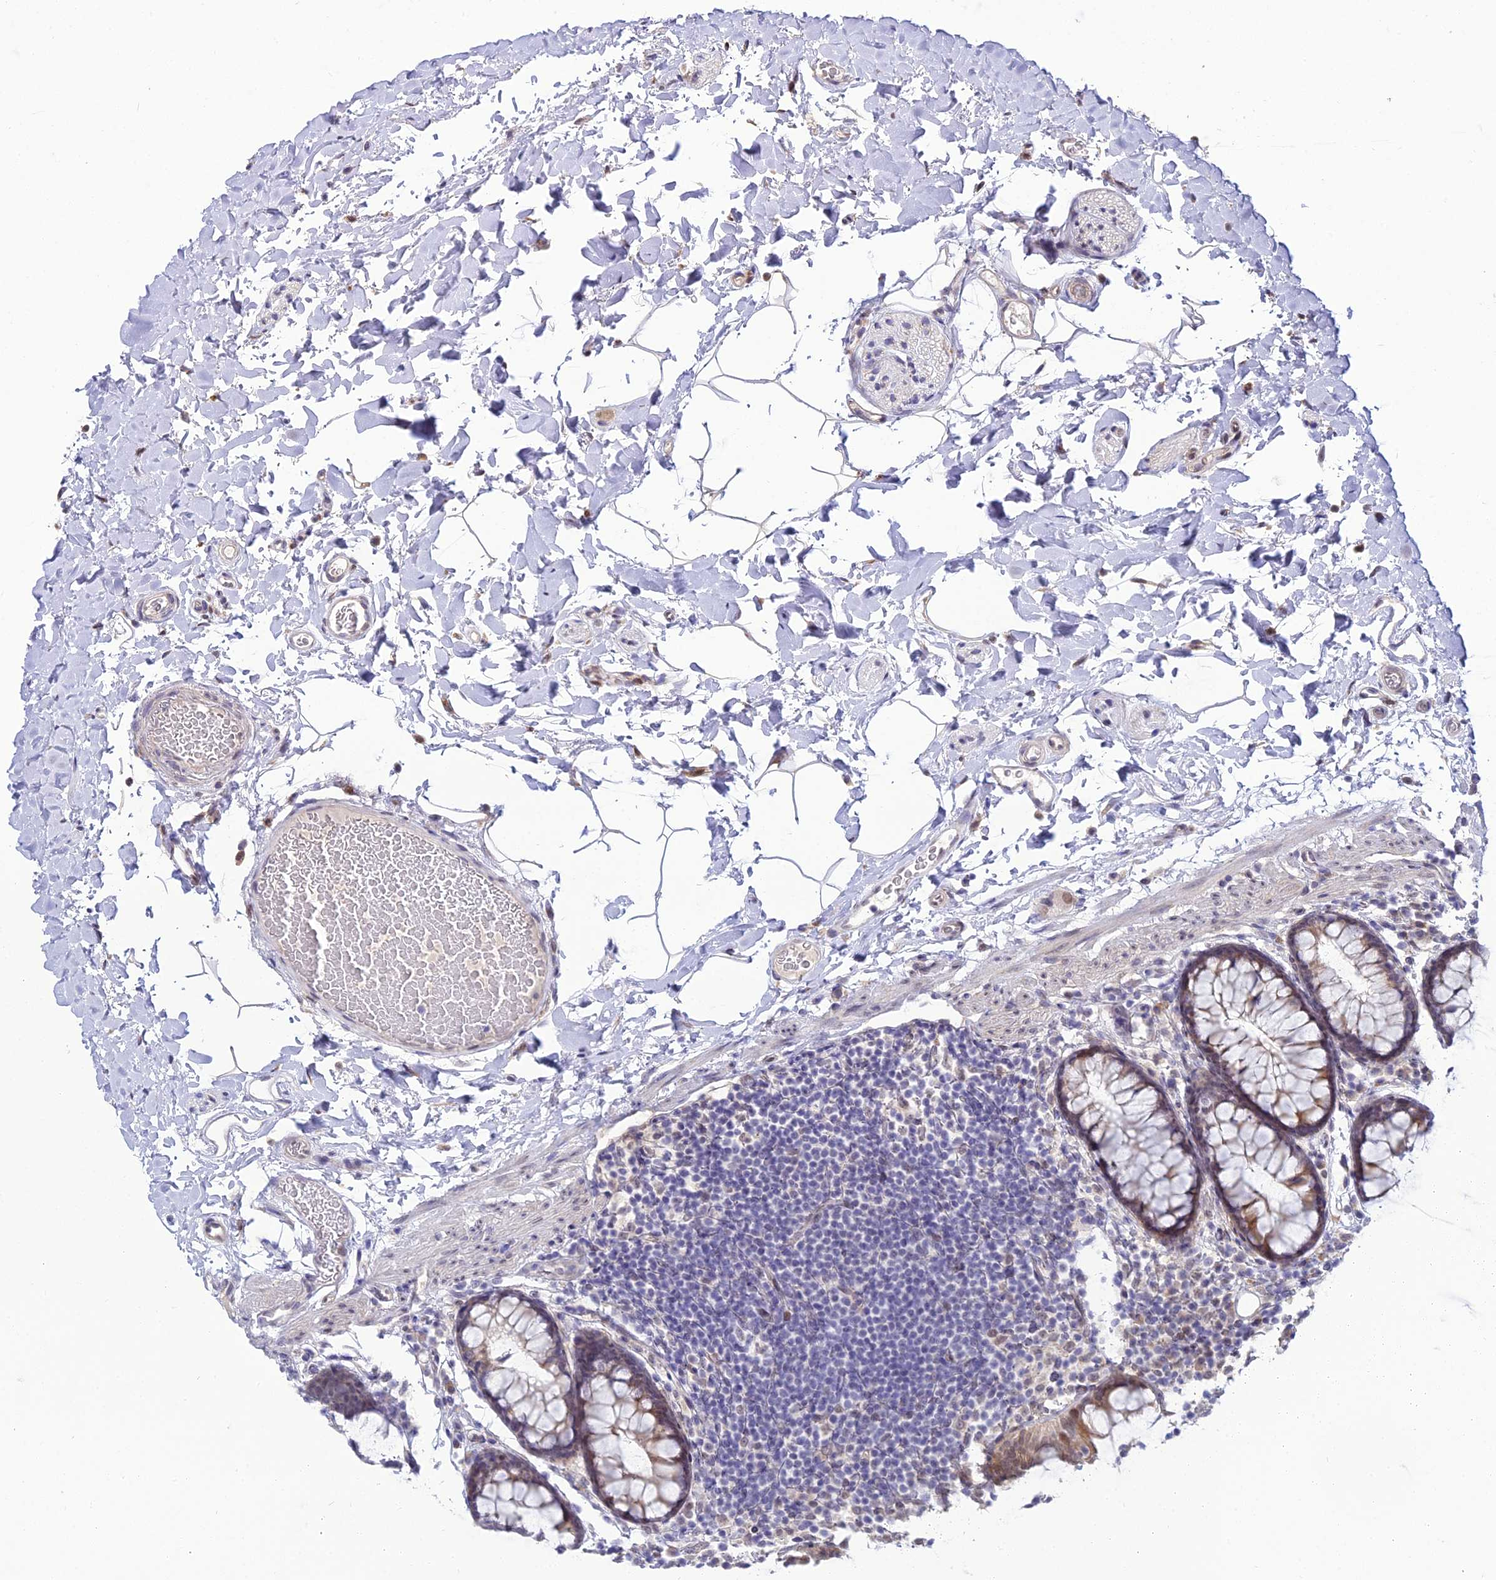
{"staining": {"intensity": "weak", "quantity": "25%-75%", "location": "cytoplasmic/membranous"}, "tissue": "colon", "cell_type": "Endothelial cells", "image_type": "normal", "snomed": [{"axis": "morphology", "description": "Normal tissue, NOS"}, {"axis": "topography", "description": "Colon"}], "caption": "Immunohistochemical staining of unremarkable colon reveals weak cytoplasmic/membranous protein positivity in approximately 25%-75% of endothelial cells.", "gene": "TROAP", "patient": {"sex": "female", "age": 80}}